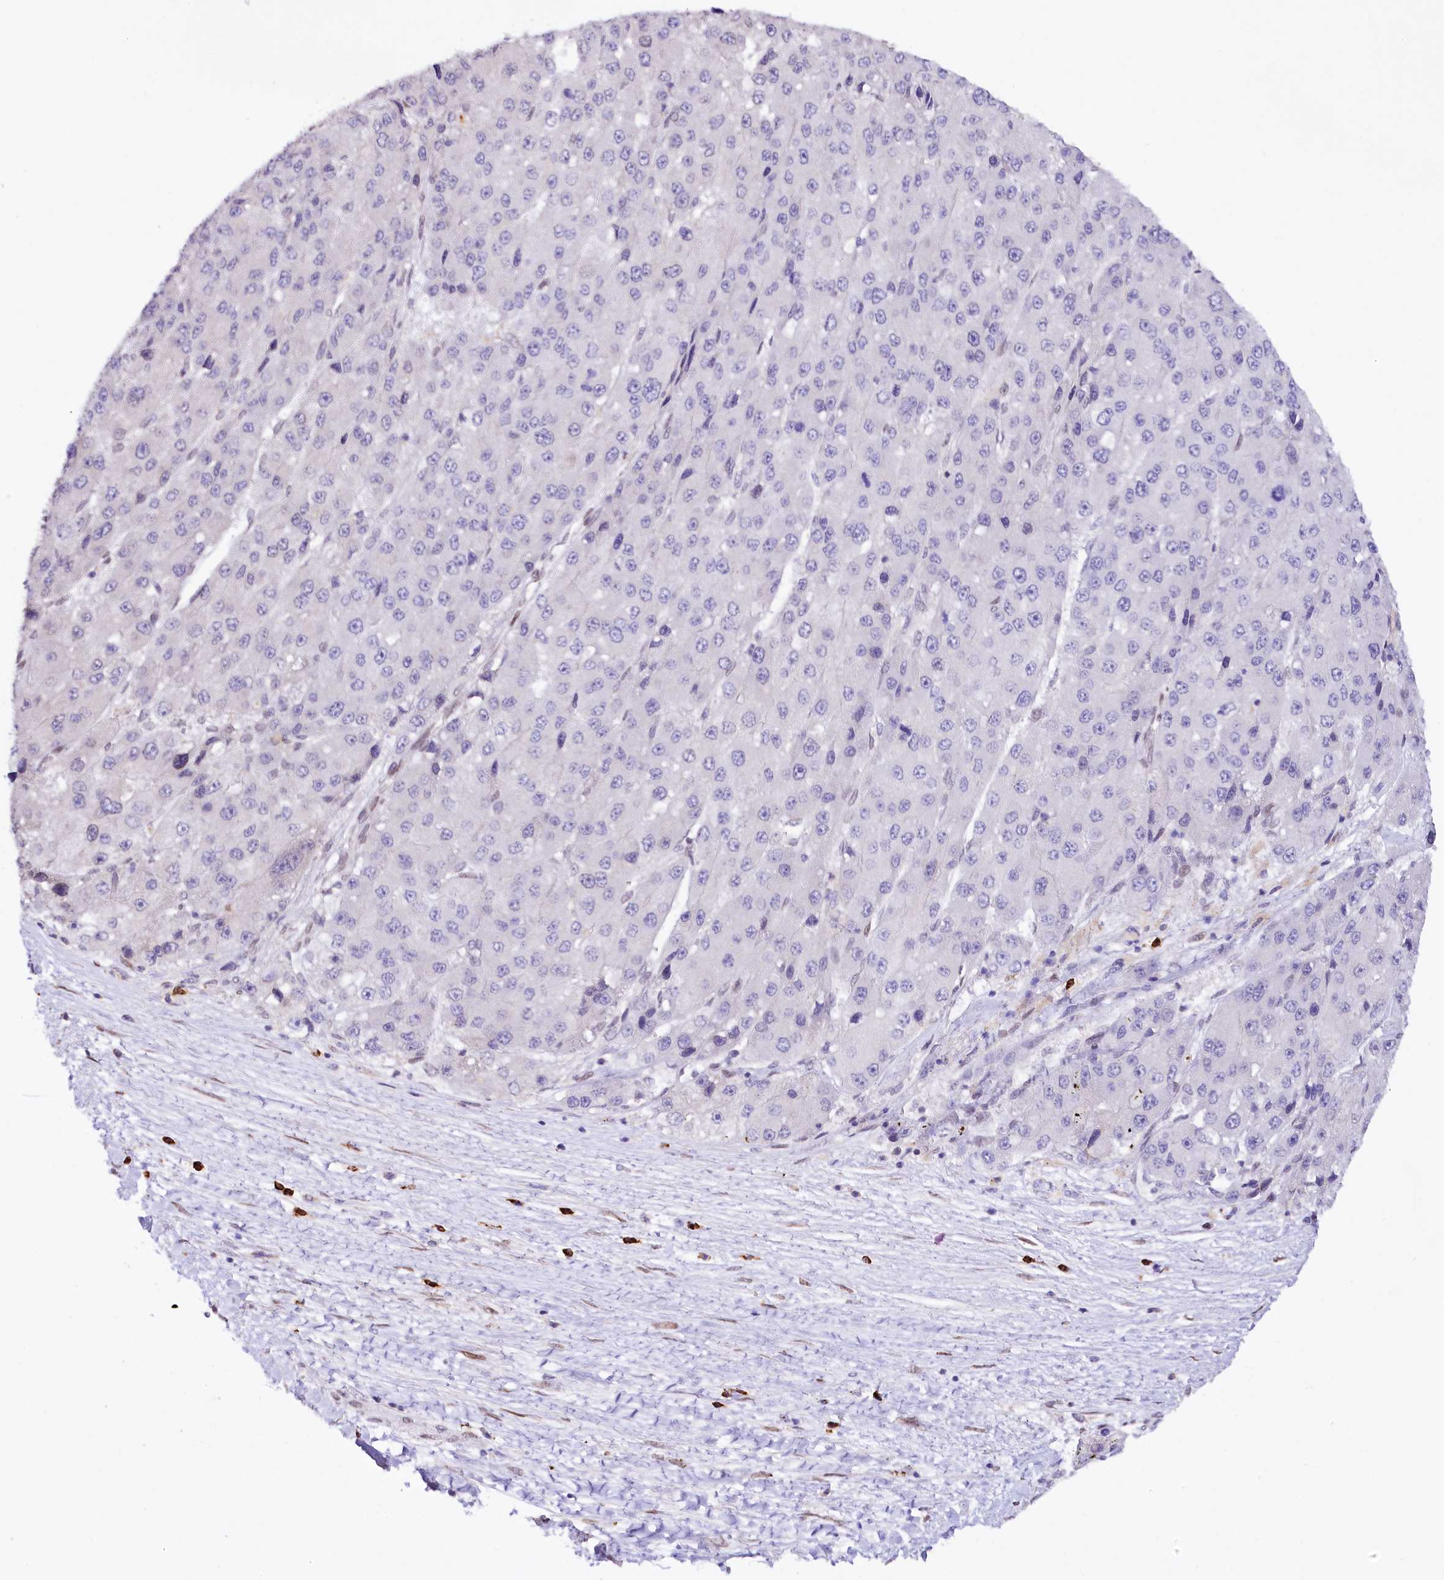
{"staining": {"intensity": "weak", "quantity": "<25%", "location": "nuclear"}, "tissue": "liver cancer", "cell_type": "Tumor cells", "image_type": "cancer", "snomed": [{"axis": "morphology", "description": "Carcinoma, Hepatocellular, NOS"}, {"axis": "topography", "description": "Liver"}], "caption": "The histopathology image demonstrates no staining of tumor cells in hepatocellular carcinoma (liver).", "gene": "ZNF226", "patient": {"sex": "female", "age": 73}}